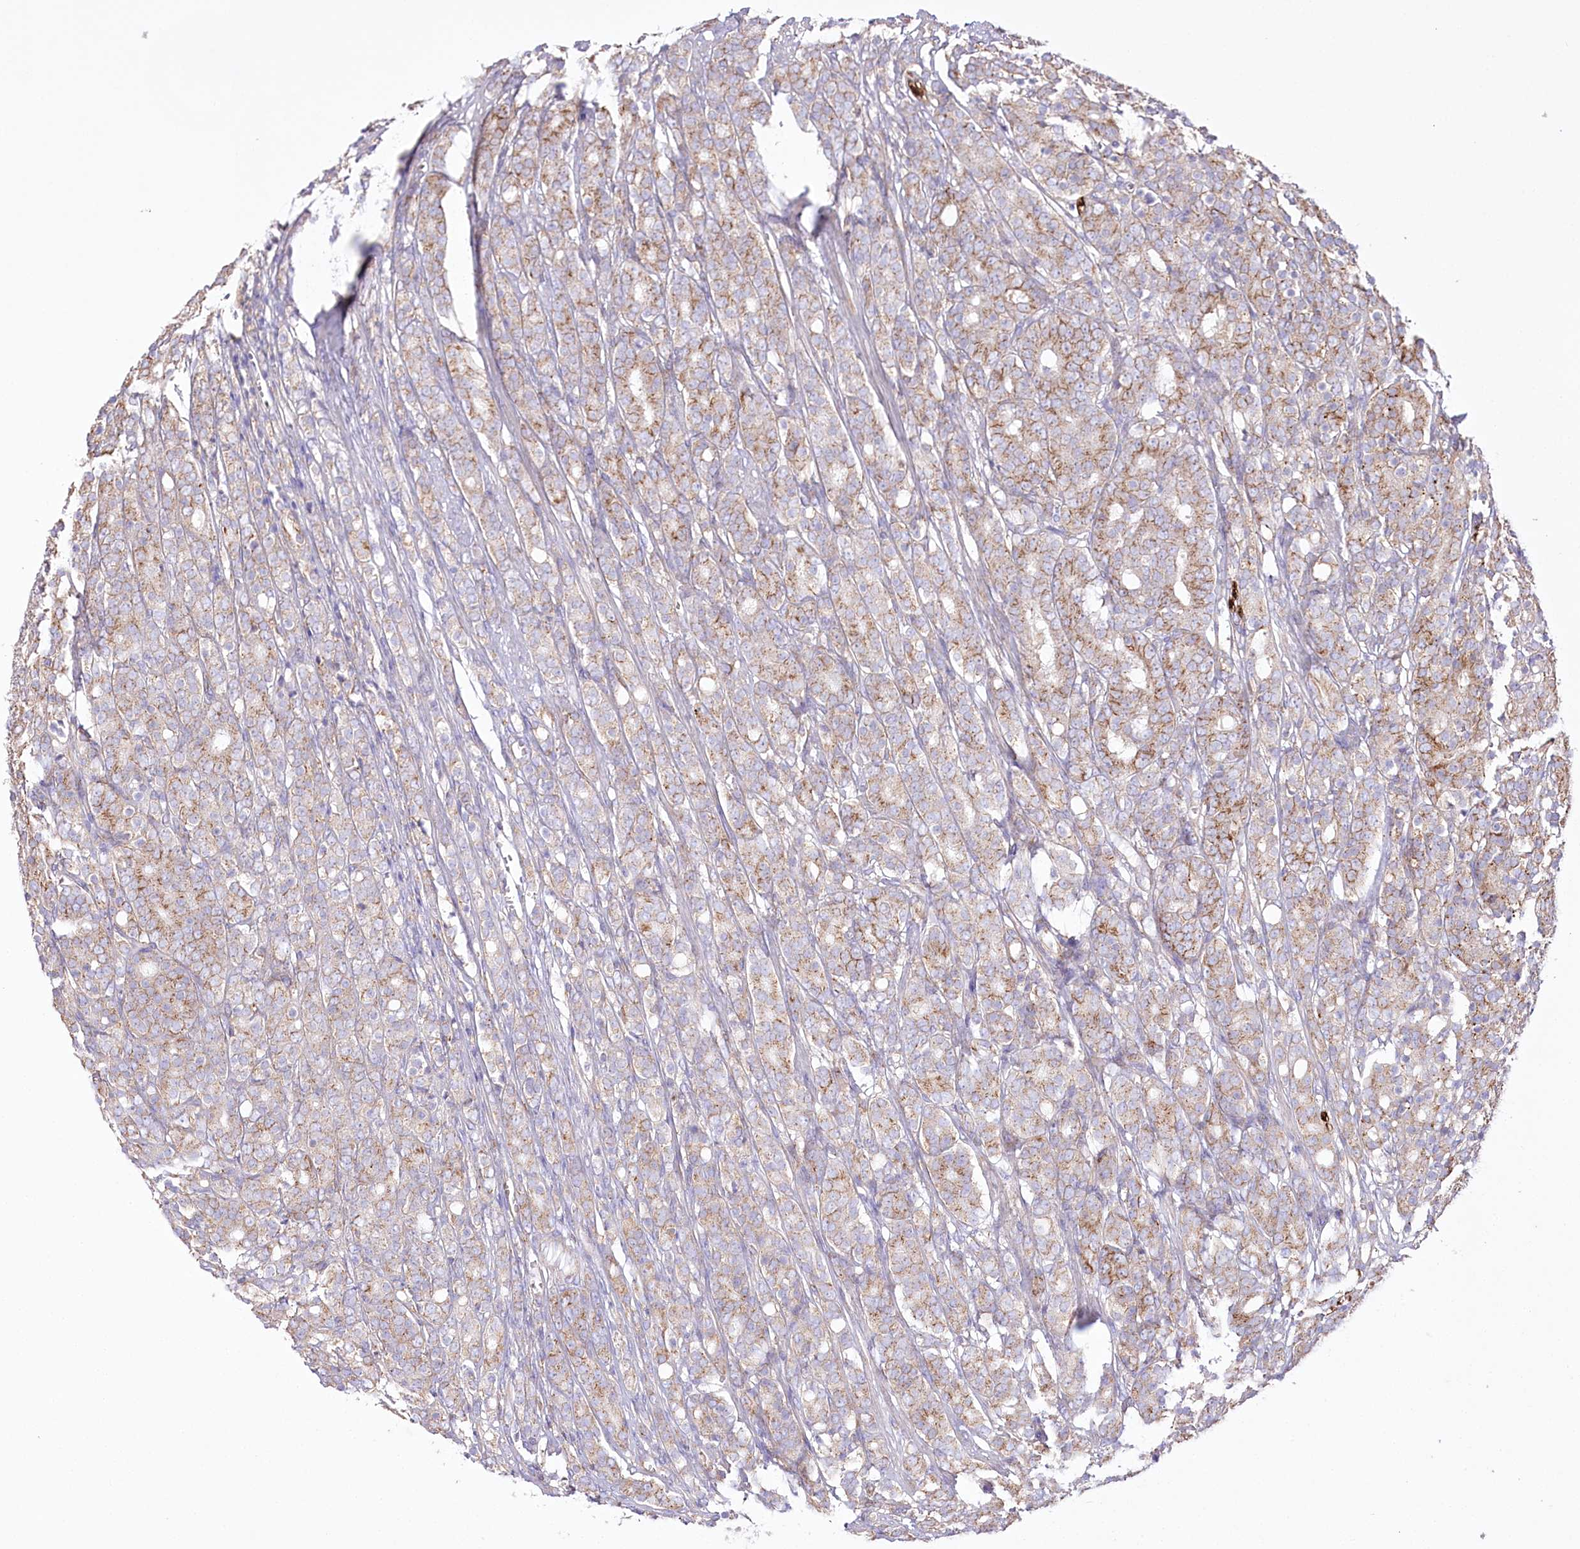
{"staining": {"intensity": "moderate", "quantity": "25%-75%", "location": "cytoplasmic/membranous"}, "tissue": "prostate cancer", "cell_type": "Tumor cells", "image_type": "cancer", "snomed": [{"axis": "morphology", "description": "Adenocarcinoma, High grade"}, {"axis": "topography", "description": "Prostate"}], "caption": "High-power microscopy captured an immunohistochemistry (IHC) photomicrograph of prostate adenocarcinoma (high-grade), revealing moderate cytoplasmic/membranous positivity in about 25%-75% of tumor cells.", "gene": "FAM216A", "patient": {"sex": "male", "age": 62}}